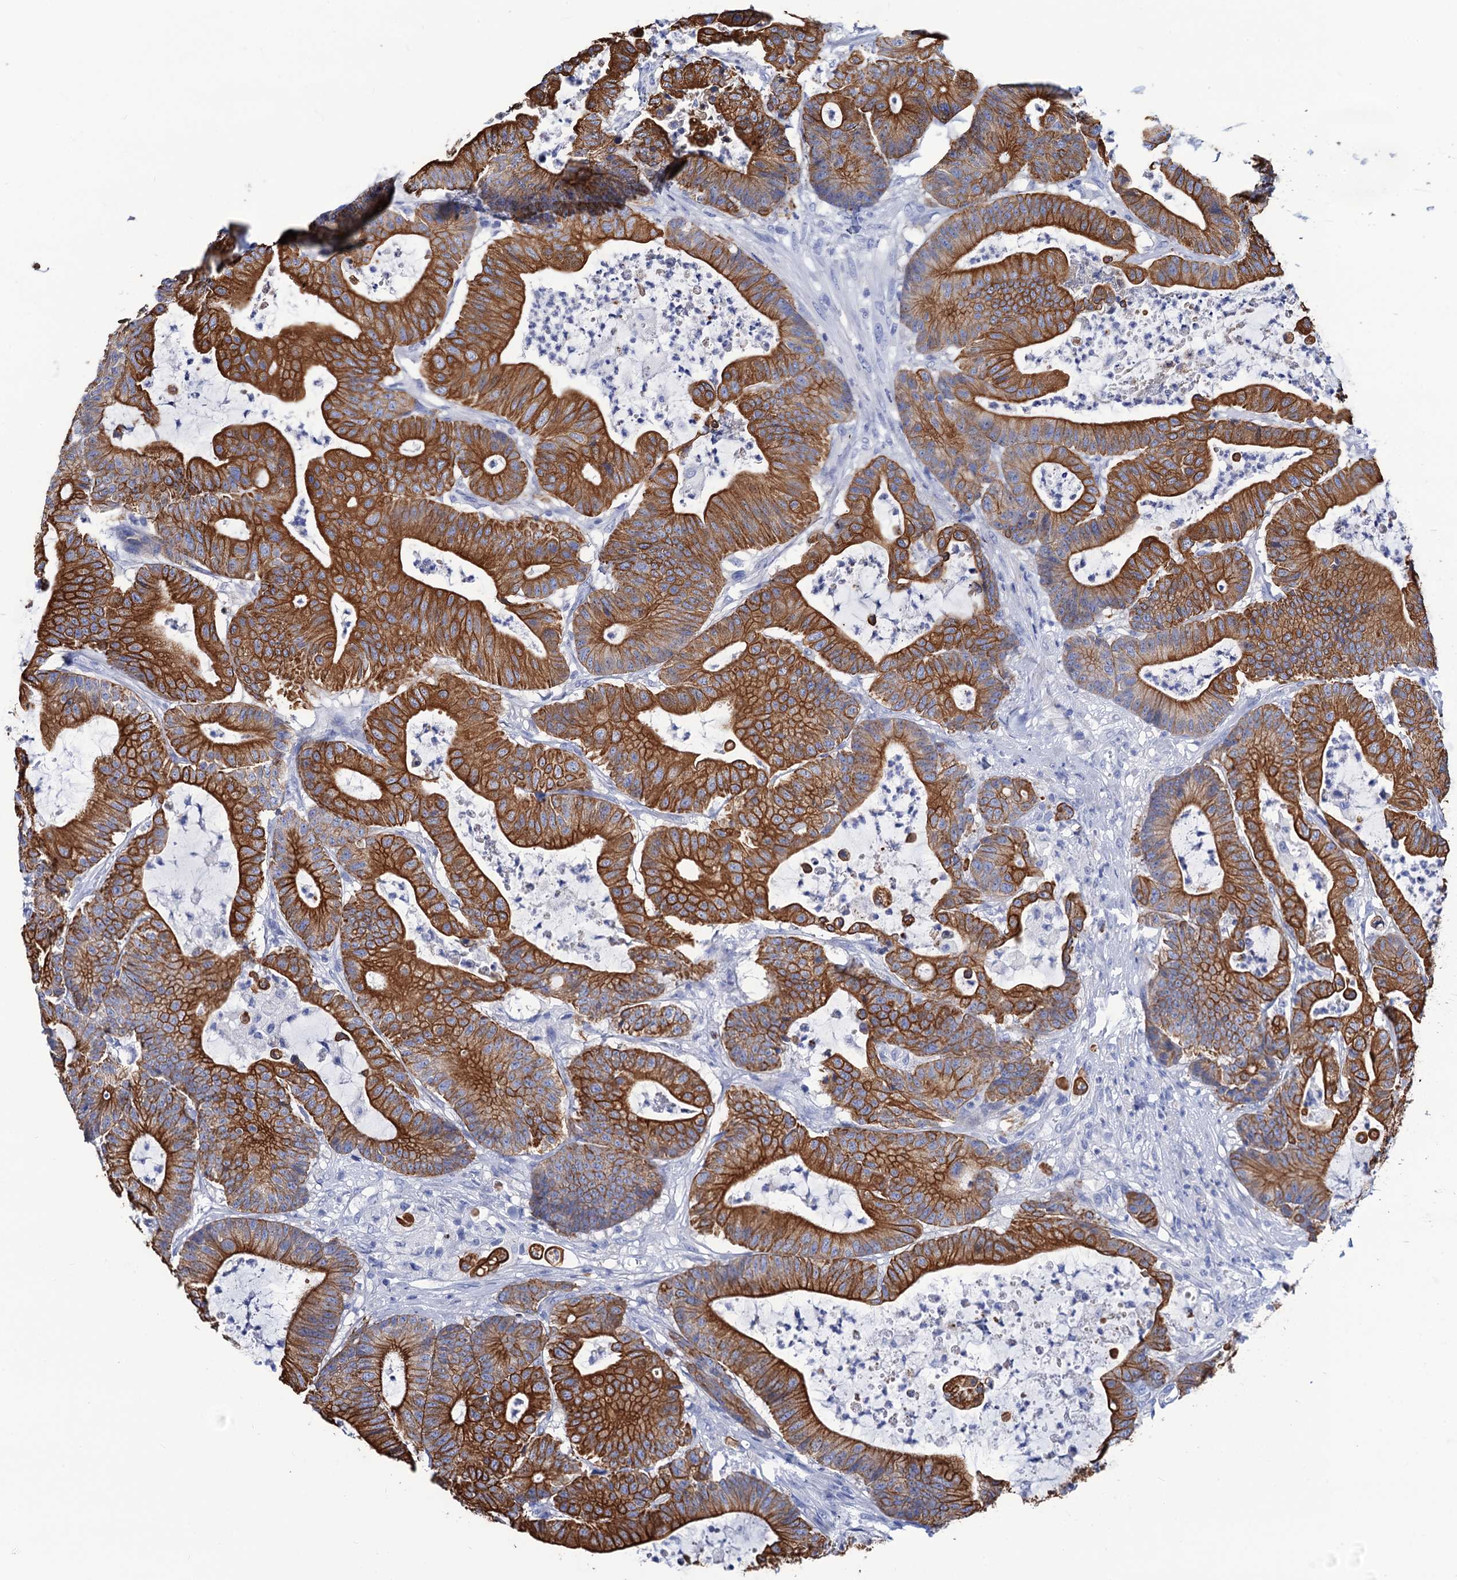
{"staining": {"intensity": "strong", "quantity": ">75%", "location": "cytoplasmic/membranous"}, "tissue": "colorectal cancer", "cell_type": "Tumor cells", "image_type": "cancer", "snomed": [{"axis": "morphology", "description": "Adenocarcinoma, NOS"}, {"axis": "topography", "description": "Colon"}], "caption": "A micrograph showing strong cytoplasmic/membranous positivity in approximately >75% of tumor cells in colorectal cancer, as visualized by brown immunohistochemical staining.", "gene": "RAB3IP", "patient": {"sex": "female", "age": 84}}